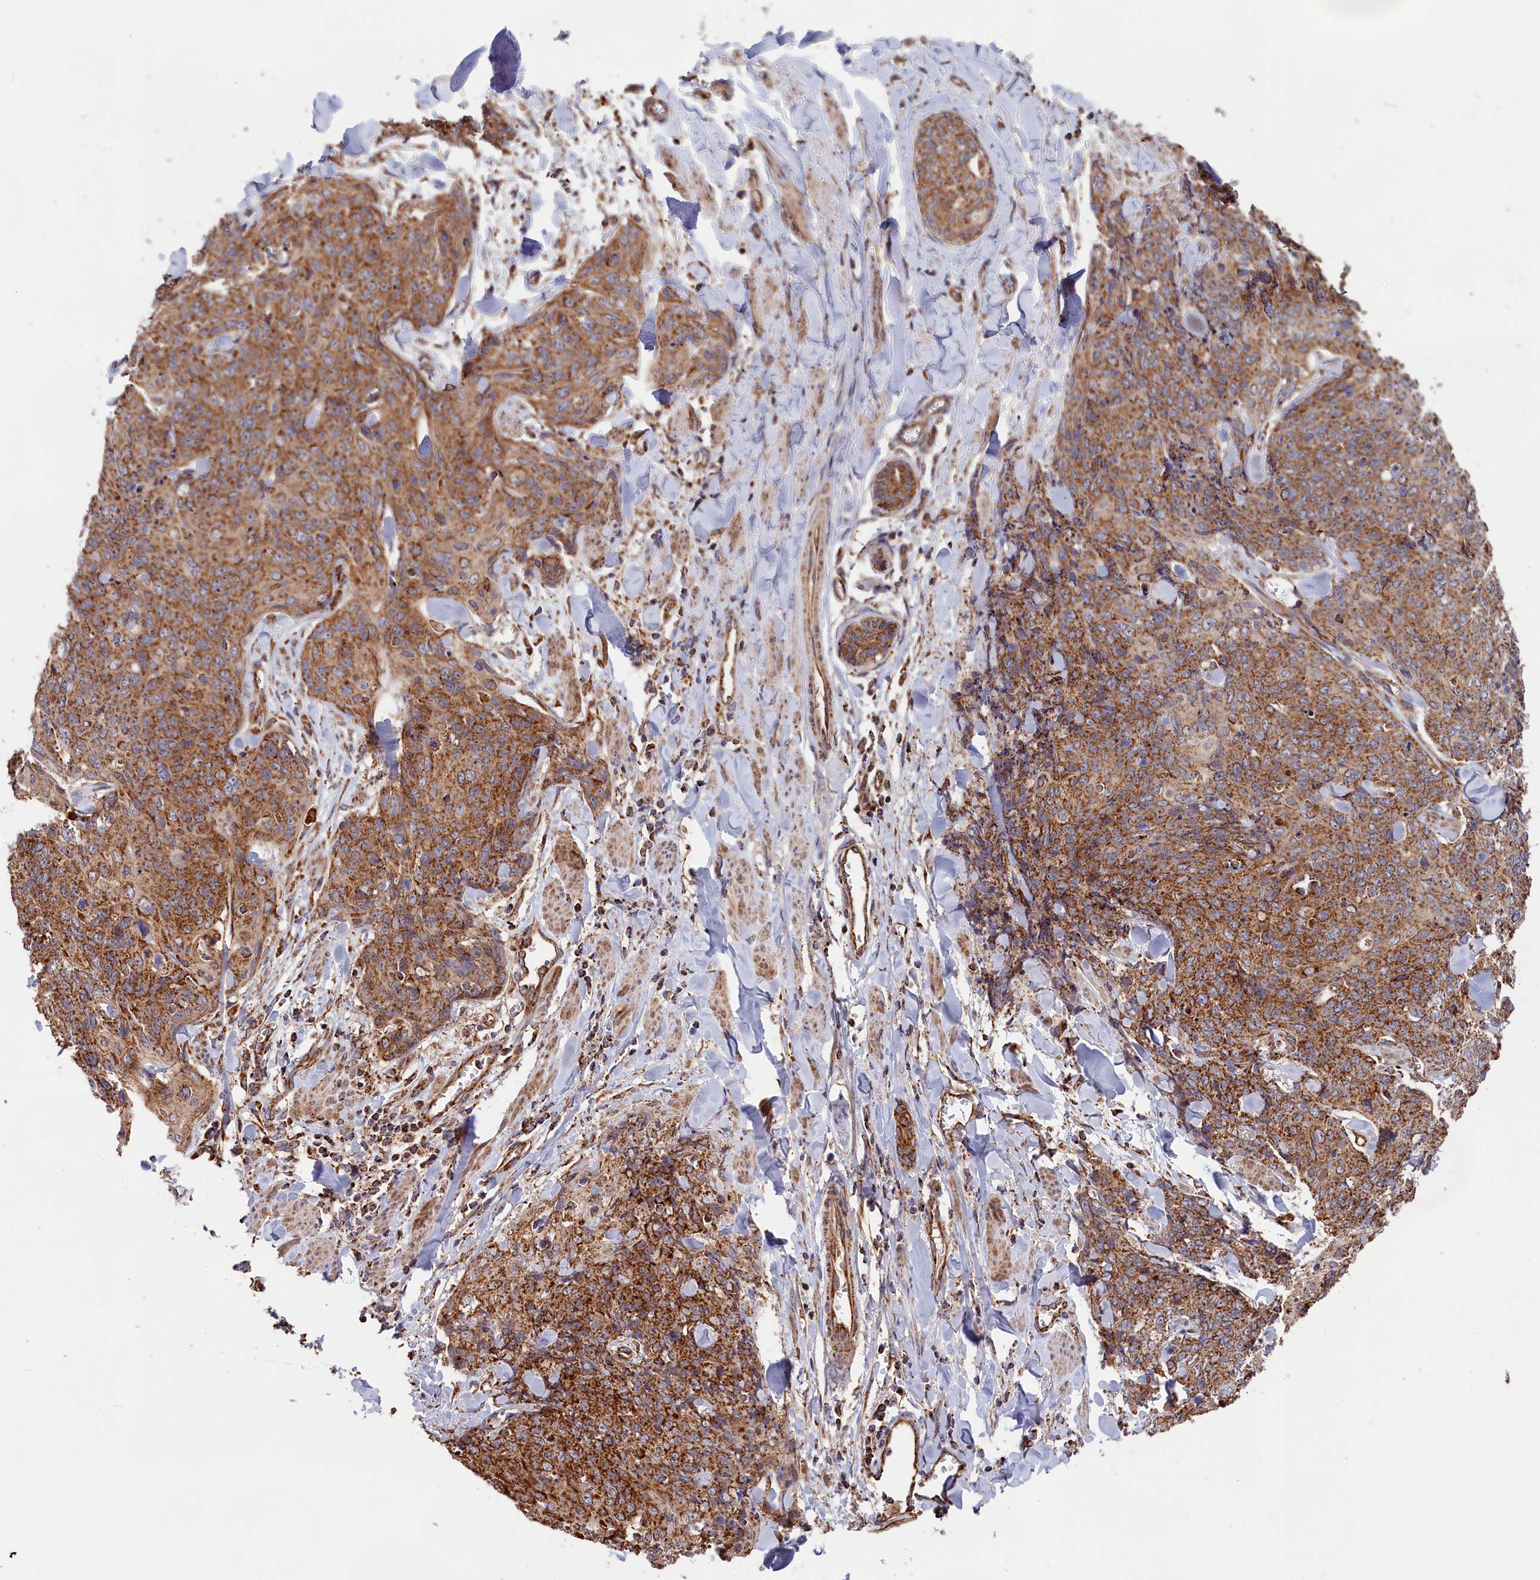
{"staining": {"intensity": "moderate", "quantity": ">75%", "location": "cytoplasmic/membranous"}, "tissue": "skin cancer", "cell_type": "Tumor cells", "image_type": "cancer", "snomed": [{"axis": "morphology", "description": "Squamous cell carcinoma, NOS"}, {"axis": "topography", "description": "Skin"}, {"axis": "topography", "description": "Vulva"}], "caption": "Immunohistochemical staining of skin cancer shows medium levels of moderate cytoplasmic/membranous staining in approximately >75% of tumor cells. The protein of interest is shown in brown color, while the nuclei are stained blue.", "gene": "MACROD1", "patient": {"sex": "female", "age": 85}}